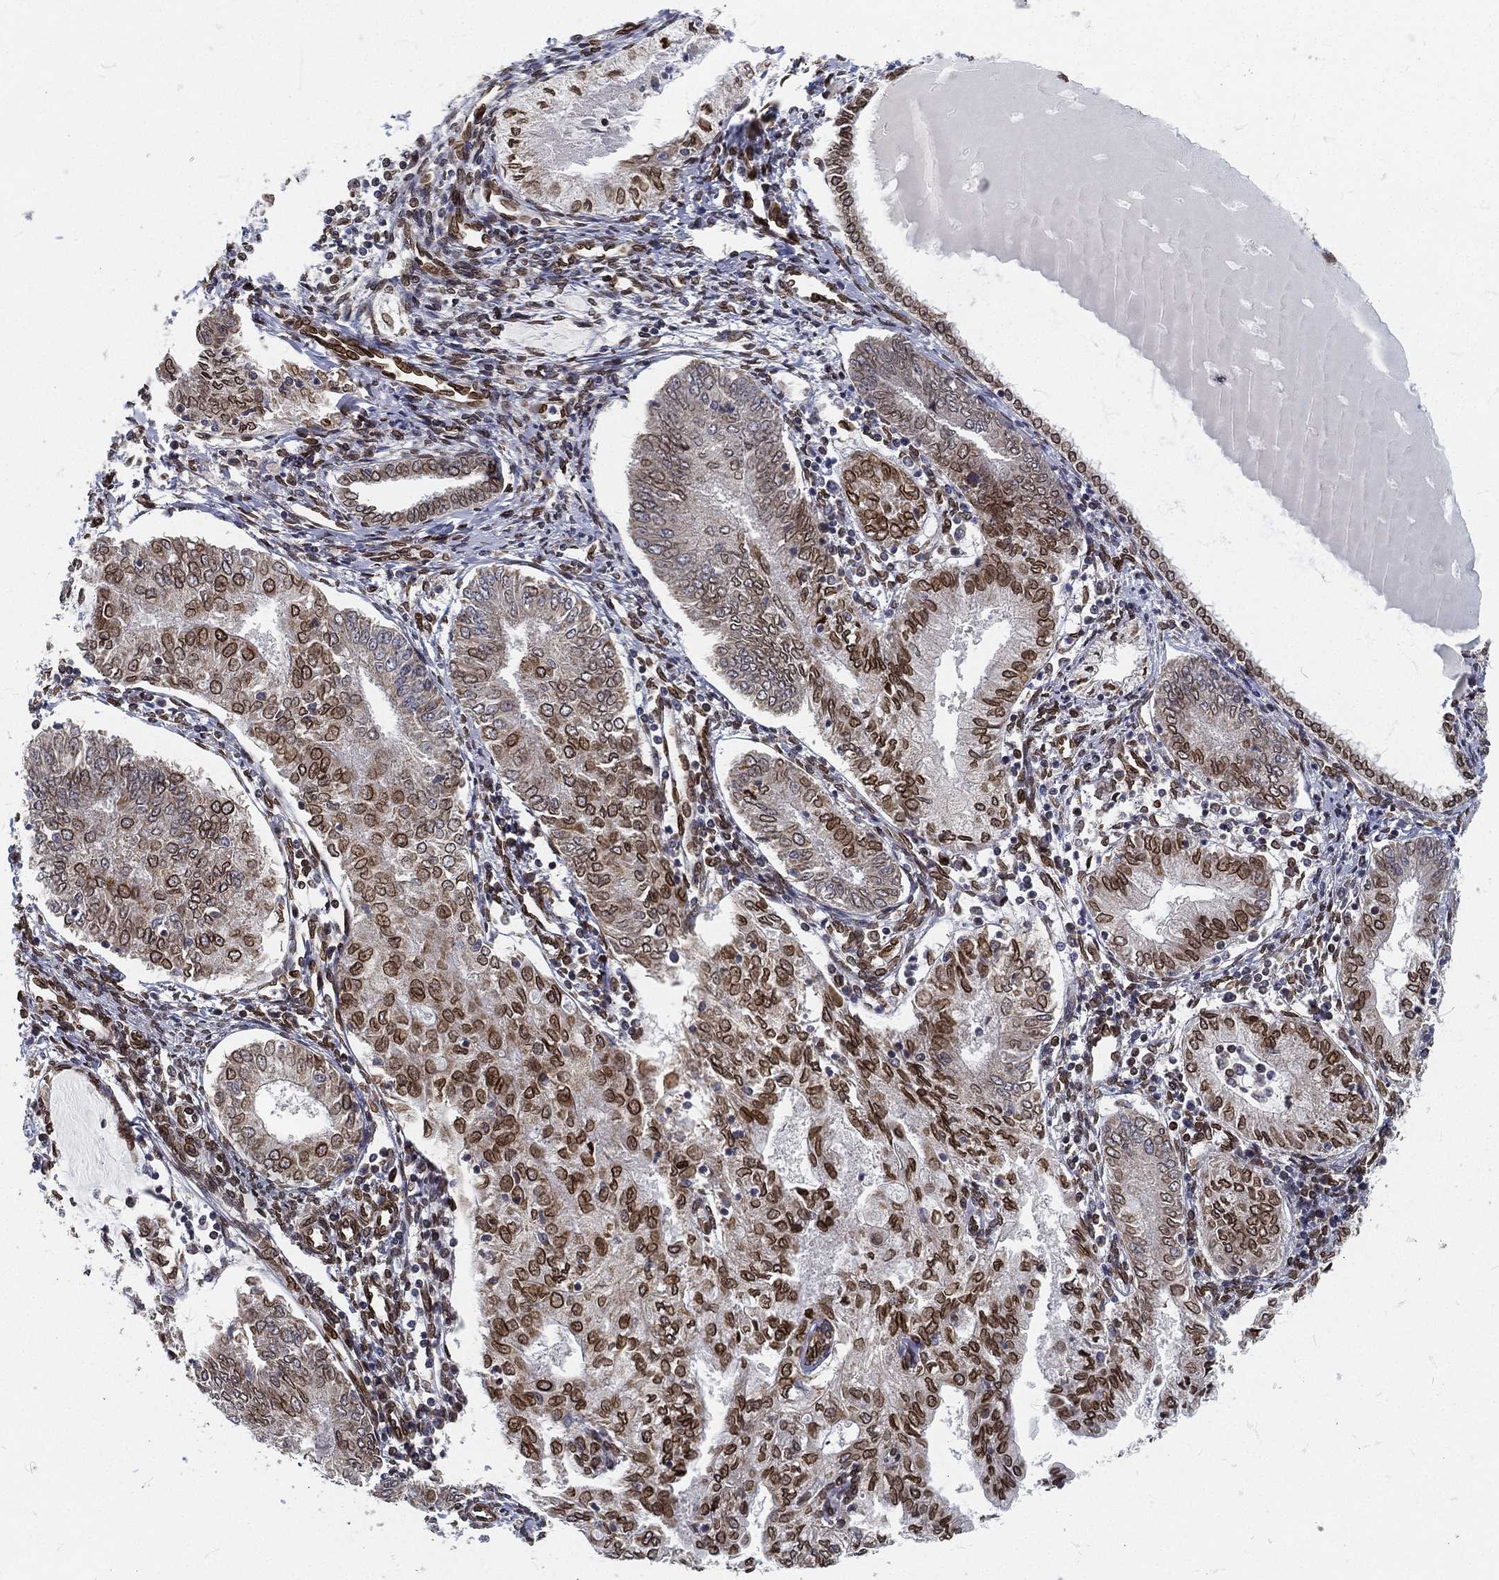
{"staining": {"intensity": "strong", "quantity": "25%-75%", "location": "cytoplasmic/membranous,nuclear"}, "tissue": "endometrial cancer", "cell_type": "Tumor cells", "image_type": "cancer", "snomed": [{"axis": "morphology", "description": "Adenocarcinoma, NOS"}, {"axis": "topography", "description": "Endometrium"}], "caption": "Protein staining shows strong cytoplasmic/membranous and nuclear positivity in approximately 25%-75% of tumor cells in endometrial adenocarcinoma. (Stains: DAB (3,3'-diaminobenzidine) in brown, nuclei in blue, Microscopy: brightfield microscopy at high magnification).", "gene": "PALB2", "patient": {"sex": "female", "age": 68}}